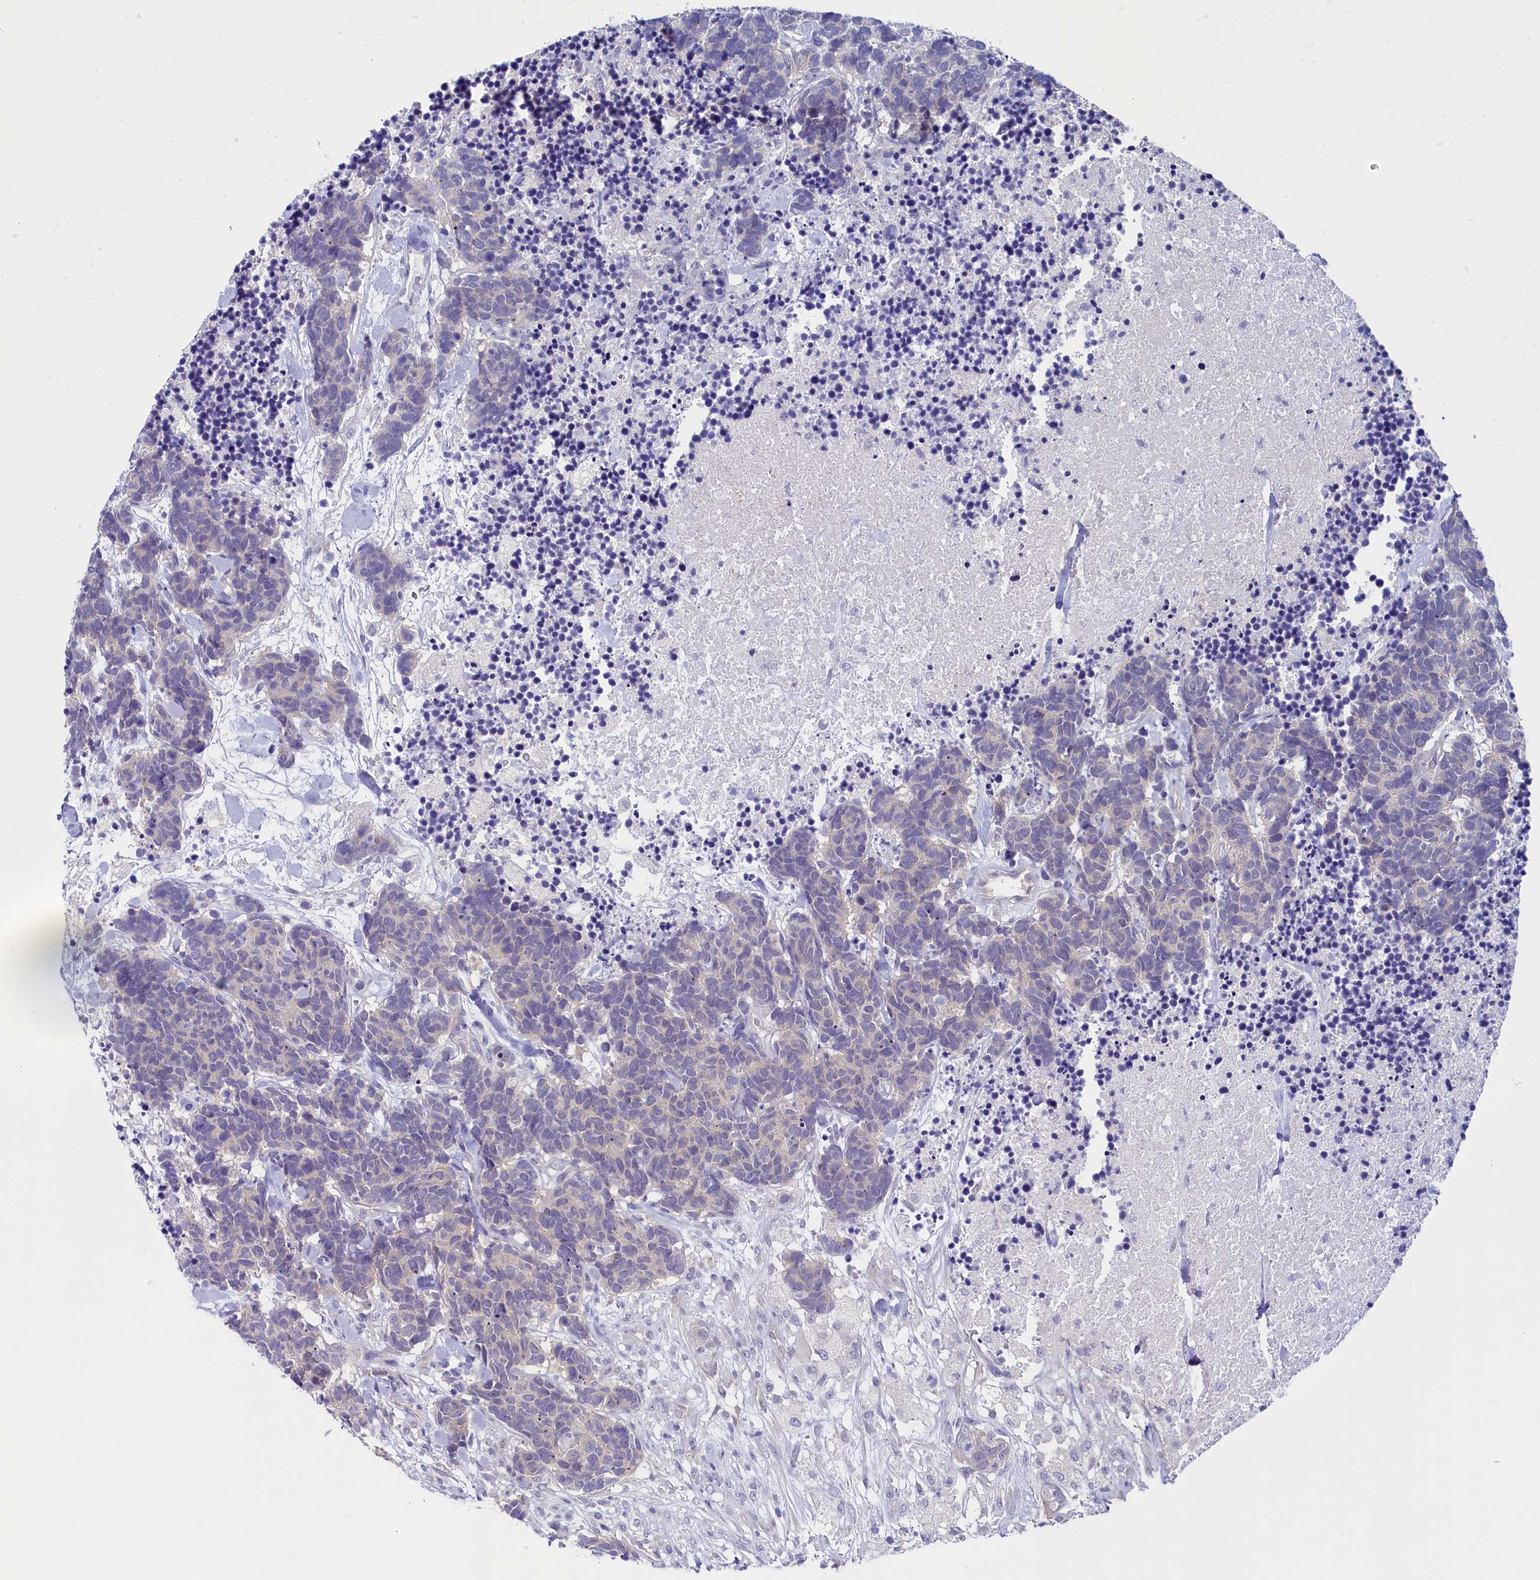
{"staining": {"intensity": "negative", "quantity": "none", "location": "none"}, "tissue": "carcinoid", "cell_type": "Tumor cells", "image_type": "cancer", "snomed": [{"axis": "morphology", "description": "Carcinoma, NOS"}, {"axis": "morphology", "description": "Carcinoid, malignant, NOS"}, {"axis": "topography", "description": "Prostate"}], "caption": "The image shows no significant staining in tumor cells of malignant carcinoid. (Stains: DAB IHC with hematoxylin counter stain, Microscopy: brightfield microscopy at high magnification).", "gene": "CIAPIN1", "patient": {"sex": "male", "age": 57}}